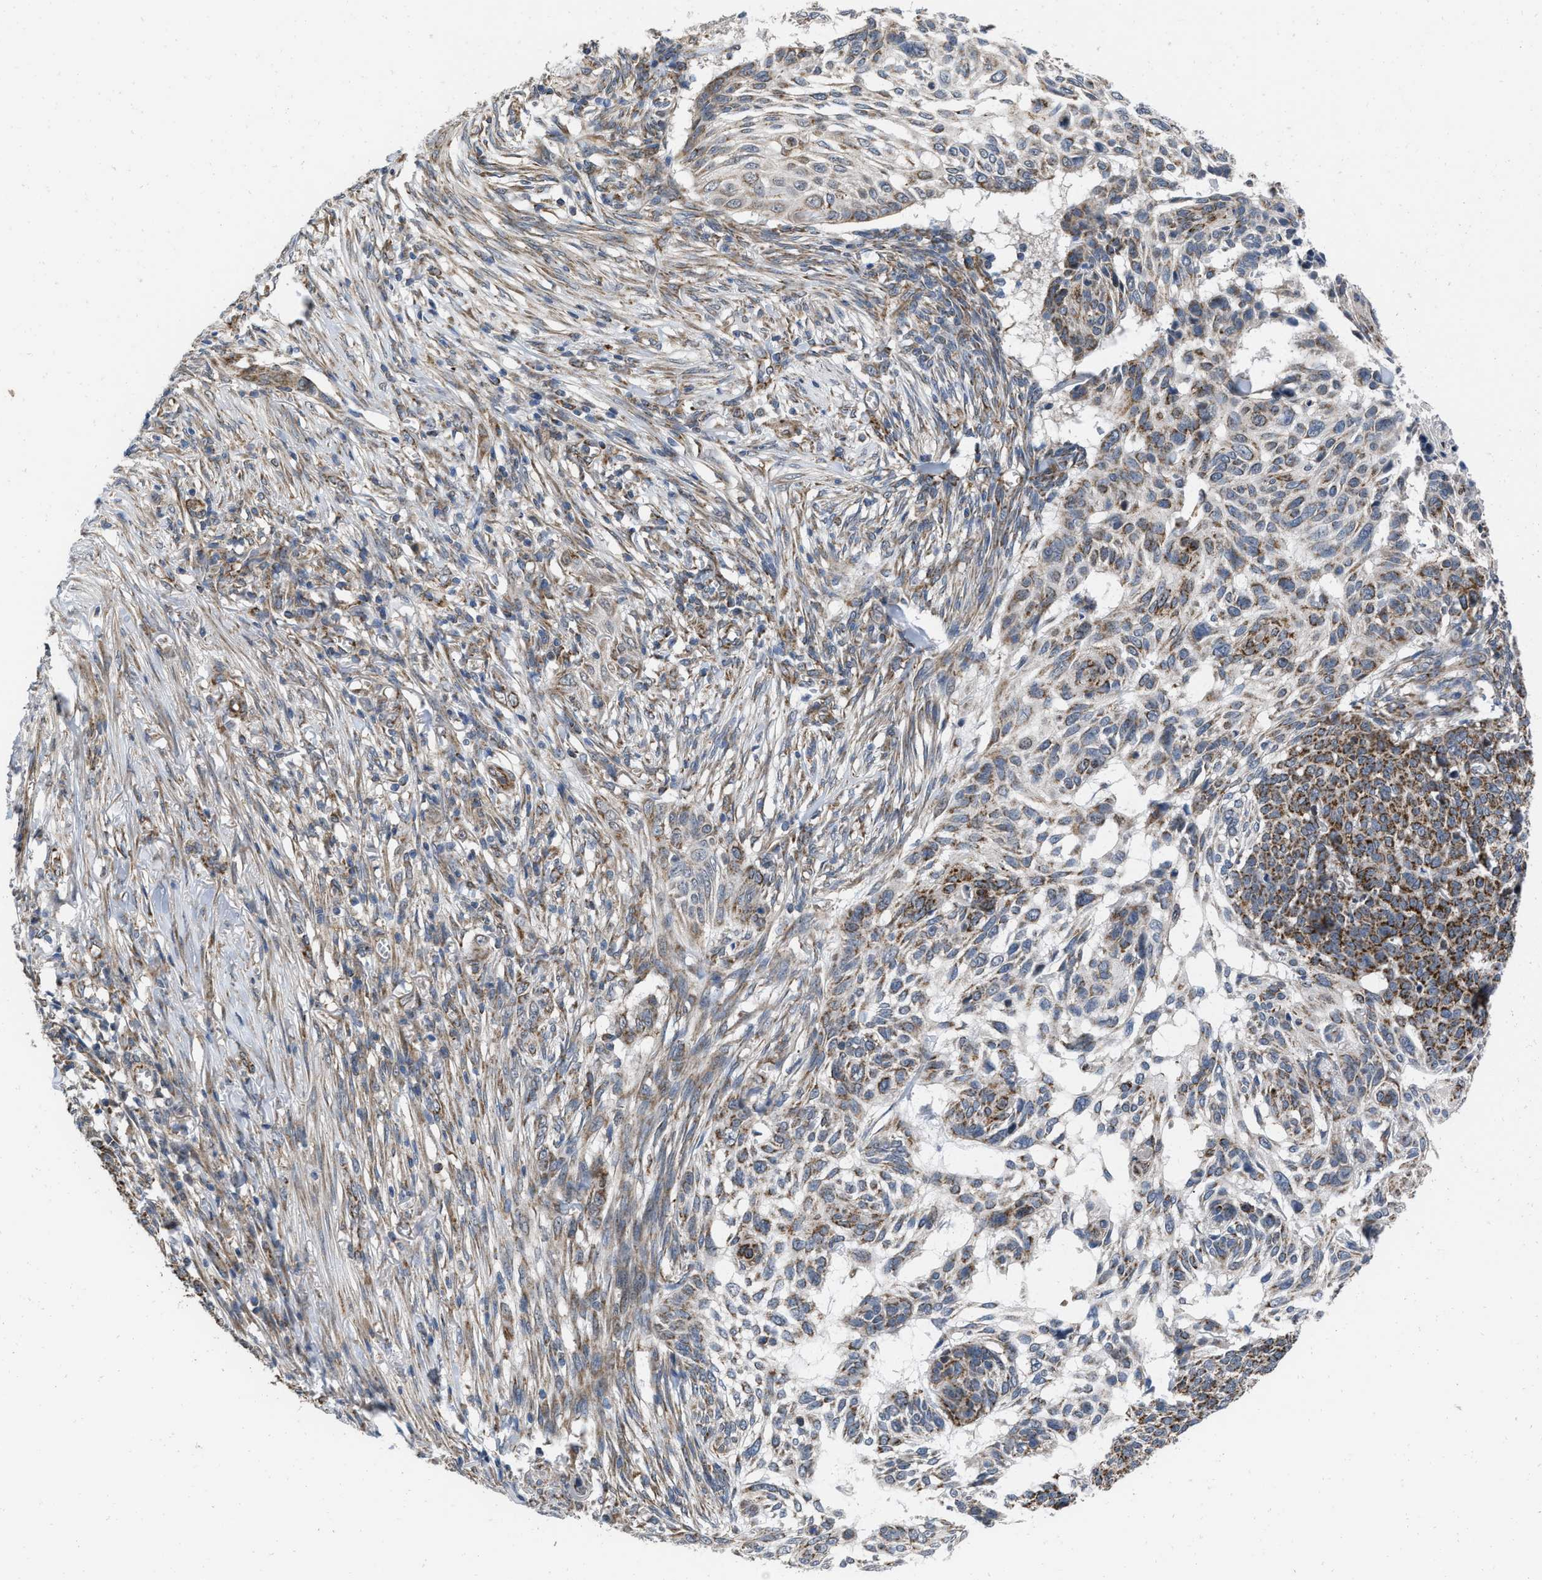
{"staining": {"intensity": "strong", "quantity": ">75%", "location": "cytoplasmic/membranous"}, "tissue": "skin cancer", "cell_type": "Tumor cells", "image_type": "cancer", "snomed": [{"axis": "morphology", "description": "Basal cell carcinoma"}, {"axis": "topography", "description": "Skin"}], "caption": "Immunohistochemistry (IHC) micrograph of neoplastic tissue: human skin basal cell carcinoma stained using immunohistochemistry (IHC) reveals high levels of strong protein expression localized specifically in the cytoplasmic/membranous of tumor cells, appearing as a cytoplasmic/membranous brown color.", "gene": "AKAP1", "patient": {"sex": "male", "age": 85}}